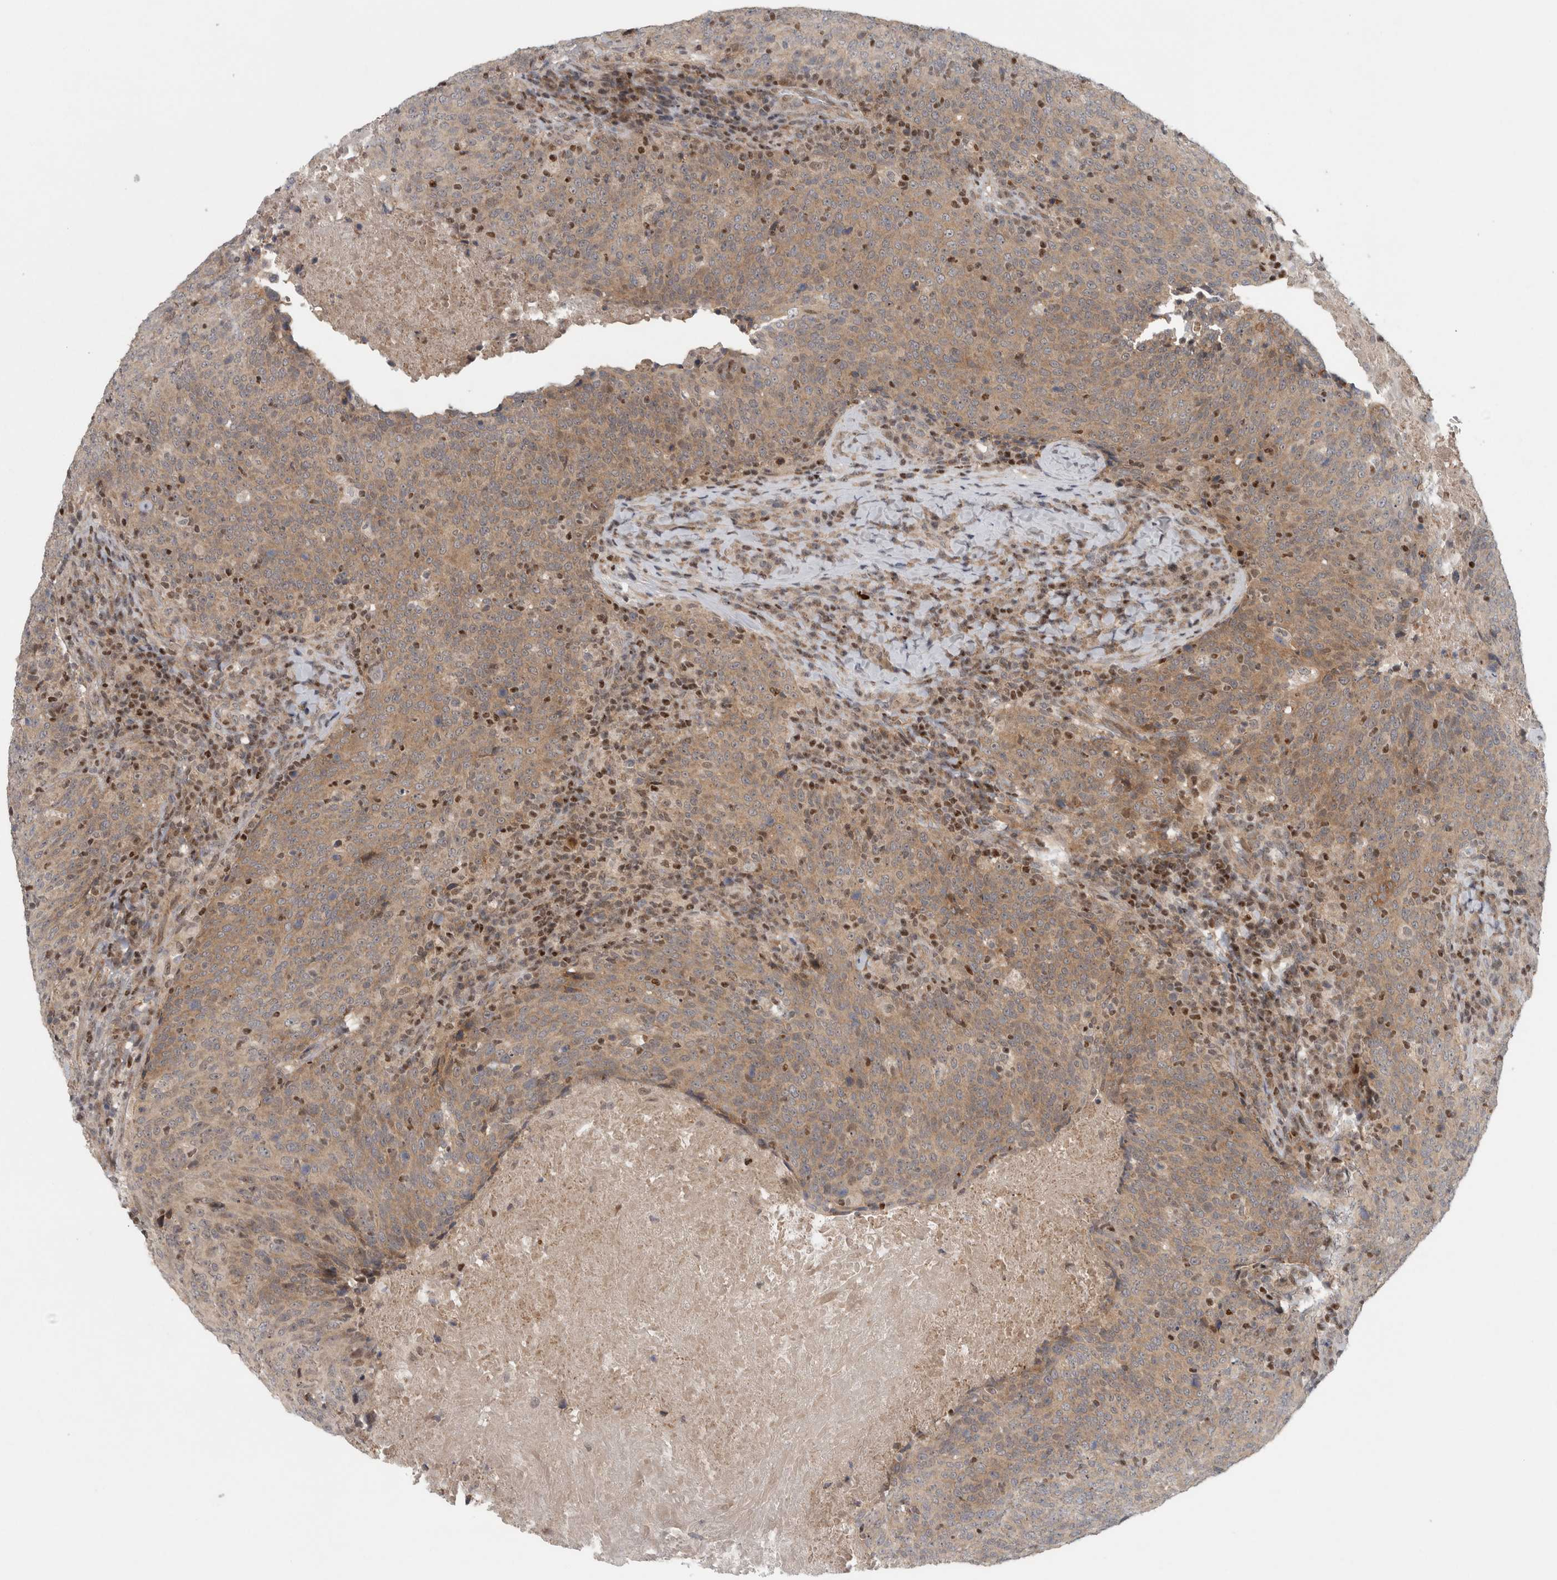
{"staining": {"intensity": "moderate", "quantity": ">75%", "location": "cytoplasmic/membranous"}, "tissue": "head and neck cancer", "cell_type": "Tumor cells", "image_type": "cancer", "snomed": [{"axis": "morphology", "description": "Squamous cell carcinoma, NOS"}, {"axis": "morphology", "description": "Squamous cell carcinoma, metastatic, NOS"}, {"axis": "topography", "description": "Lymph node"}, {"axis": "topography", "description": "Head-Neck"}], "caption": "Protein positivity by IHC demonstrates moderate cytoplasmic/membranous expression in about >75% of tumor cells in head and neck cancer.", "gene": "KDM8", "patient": {"sex": "male", "age": 62}}